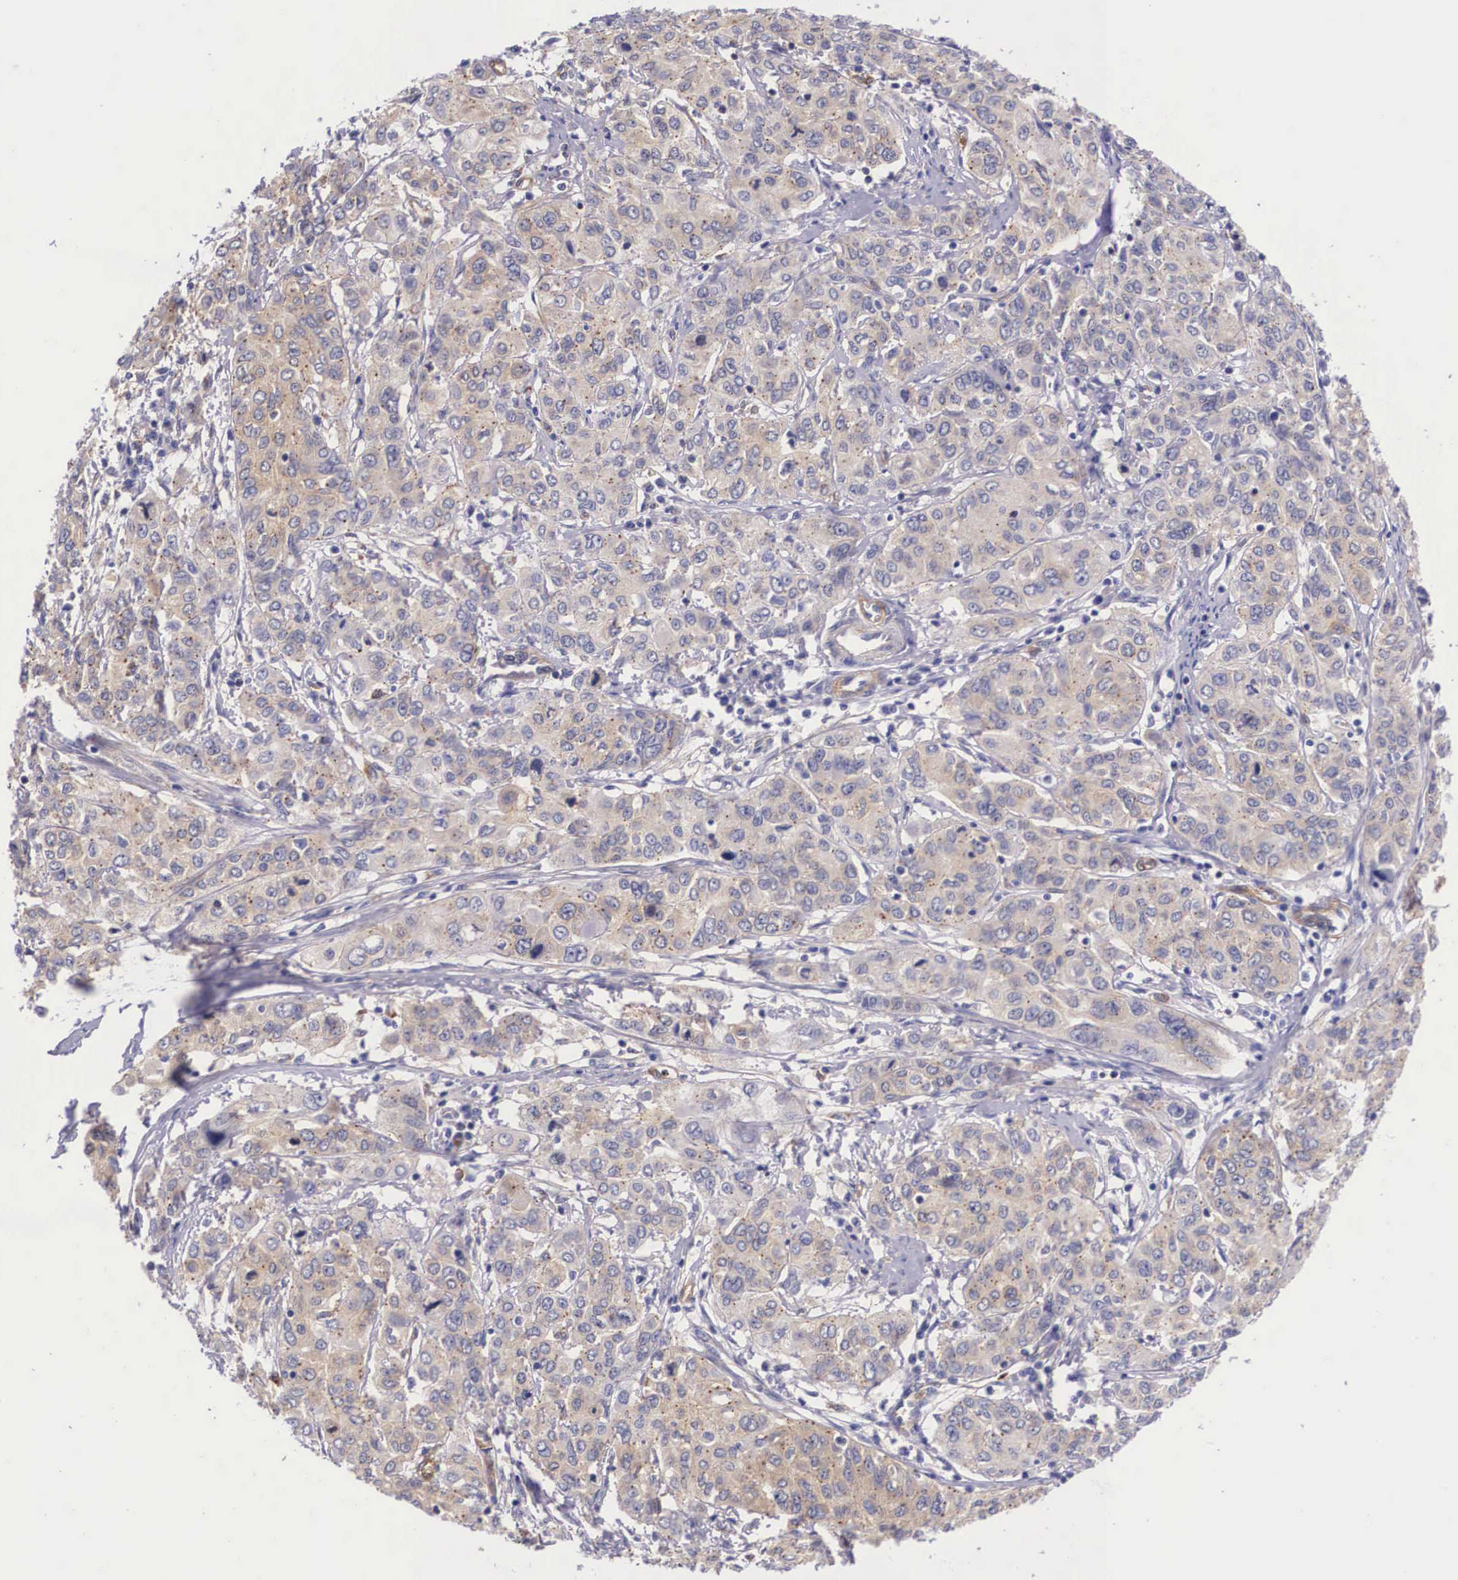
{"staining": {"intensity": "weak", "quantity": ">75%", "location": "cytoplasmic/membranous"}, "tissue": "cervical cancer", "cell_type": "Tumor cells", "image_type": "cancer", "snomed": [{"axis": "morphology", "description": "Squamous cell carcinoma, NOS"}, {"axis": "topography", "description": "Cervix"}], "caption": "Brown immunohistochemical staining in cervical squamous cell carcinoma exhibits weak cytoplasmic/membranous staining in approximately >75% of tumor cells.", "gene": "BCAR1", "patient": {"sex": "female", "age": 38}}